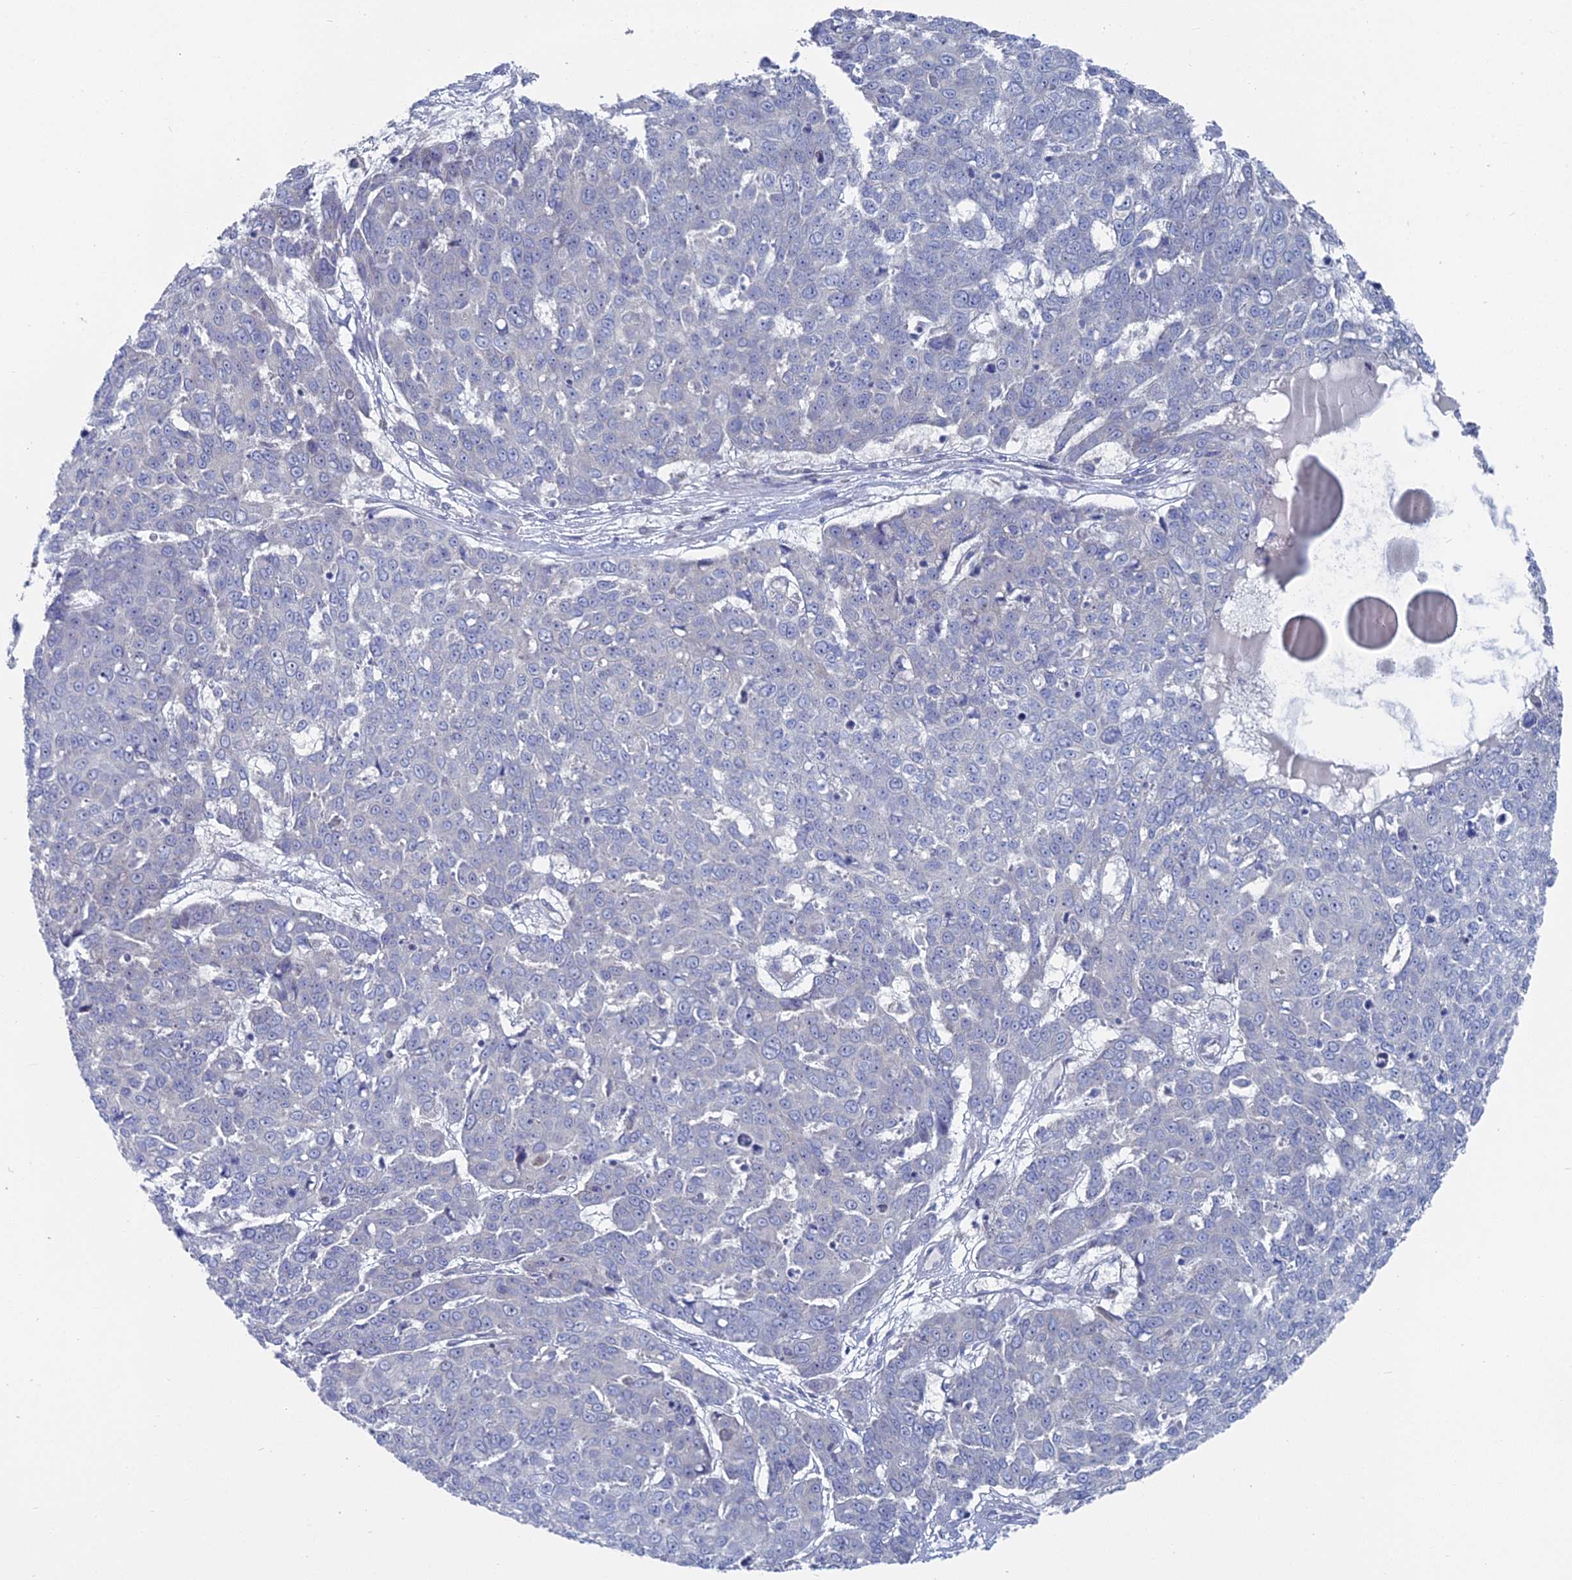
{"staining": {"intensity": "negative", "quantity": "none", "location": "none"}, "tissue": "skin cancer", "cell_type": "Tumor cells", "image_type": "cancer", "snomed": [{"axis": "morphology", "description": "Squamous cell carcinoma, NOS"}, {"axis": "topography", "description": "Skin"}], "caption": "Protein analysis of skin cancer (squamous cell carcinoma) exhibits no significant staining in tumor cells. (Stains: DAB (3,3'-diaminobenzidine) IHC with hematoxylin counter stain, Microscopy: brightfield microscopy at high magnification).", "gene": "CCDC149", "patient": {"sex": "male", "age": 71}}